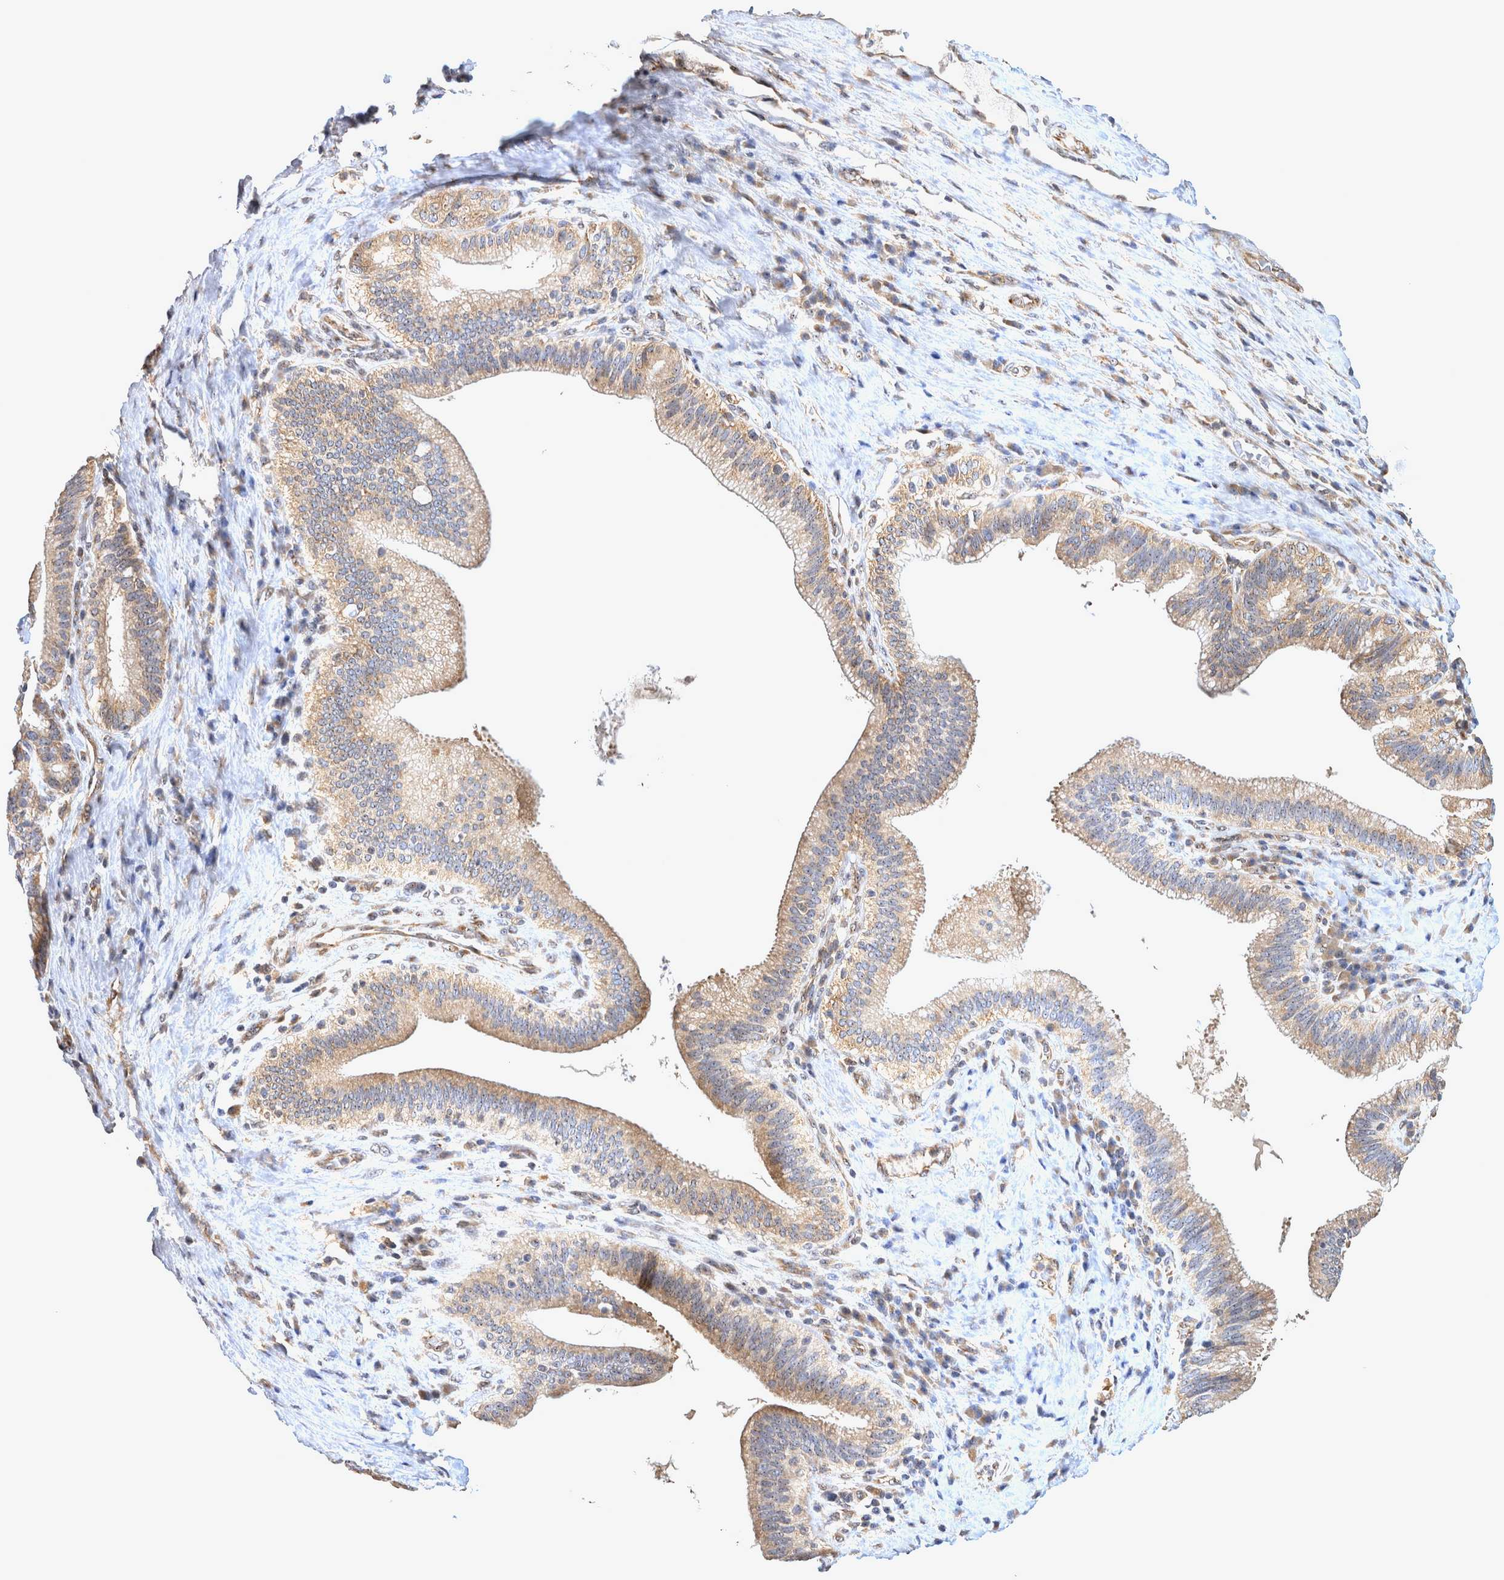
{"staining": {"intensity": "moderate", "quantity": ">75%", "location": "cytoplasmic/membranous"}, "tissue": "liver cancer", "cell_type": "Tumor cells", "image_type": "cancer", "snomed": [{"axis": "morphology", "description": "Normal tissue, NOS"}, {"axis": "morphology", "description": "Cholangiocarcinoma"}, {"axis": "topography", "description": "Liver"}, {"axis": "topography", "description": "Peripheral nerve tissue"}], "caption": "Immunohistochemical staining of liver cancer exhibits moderate cytoplasmic/membranous protein staining in approximately >75% of tumor cells.", "gene": "ATXN2", "patient": {"sex": "female", "age": 73}}